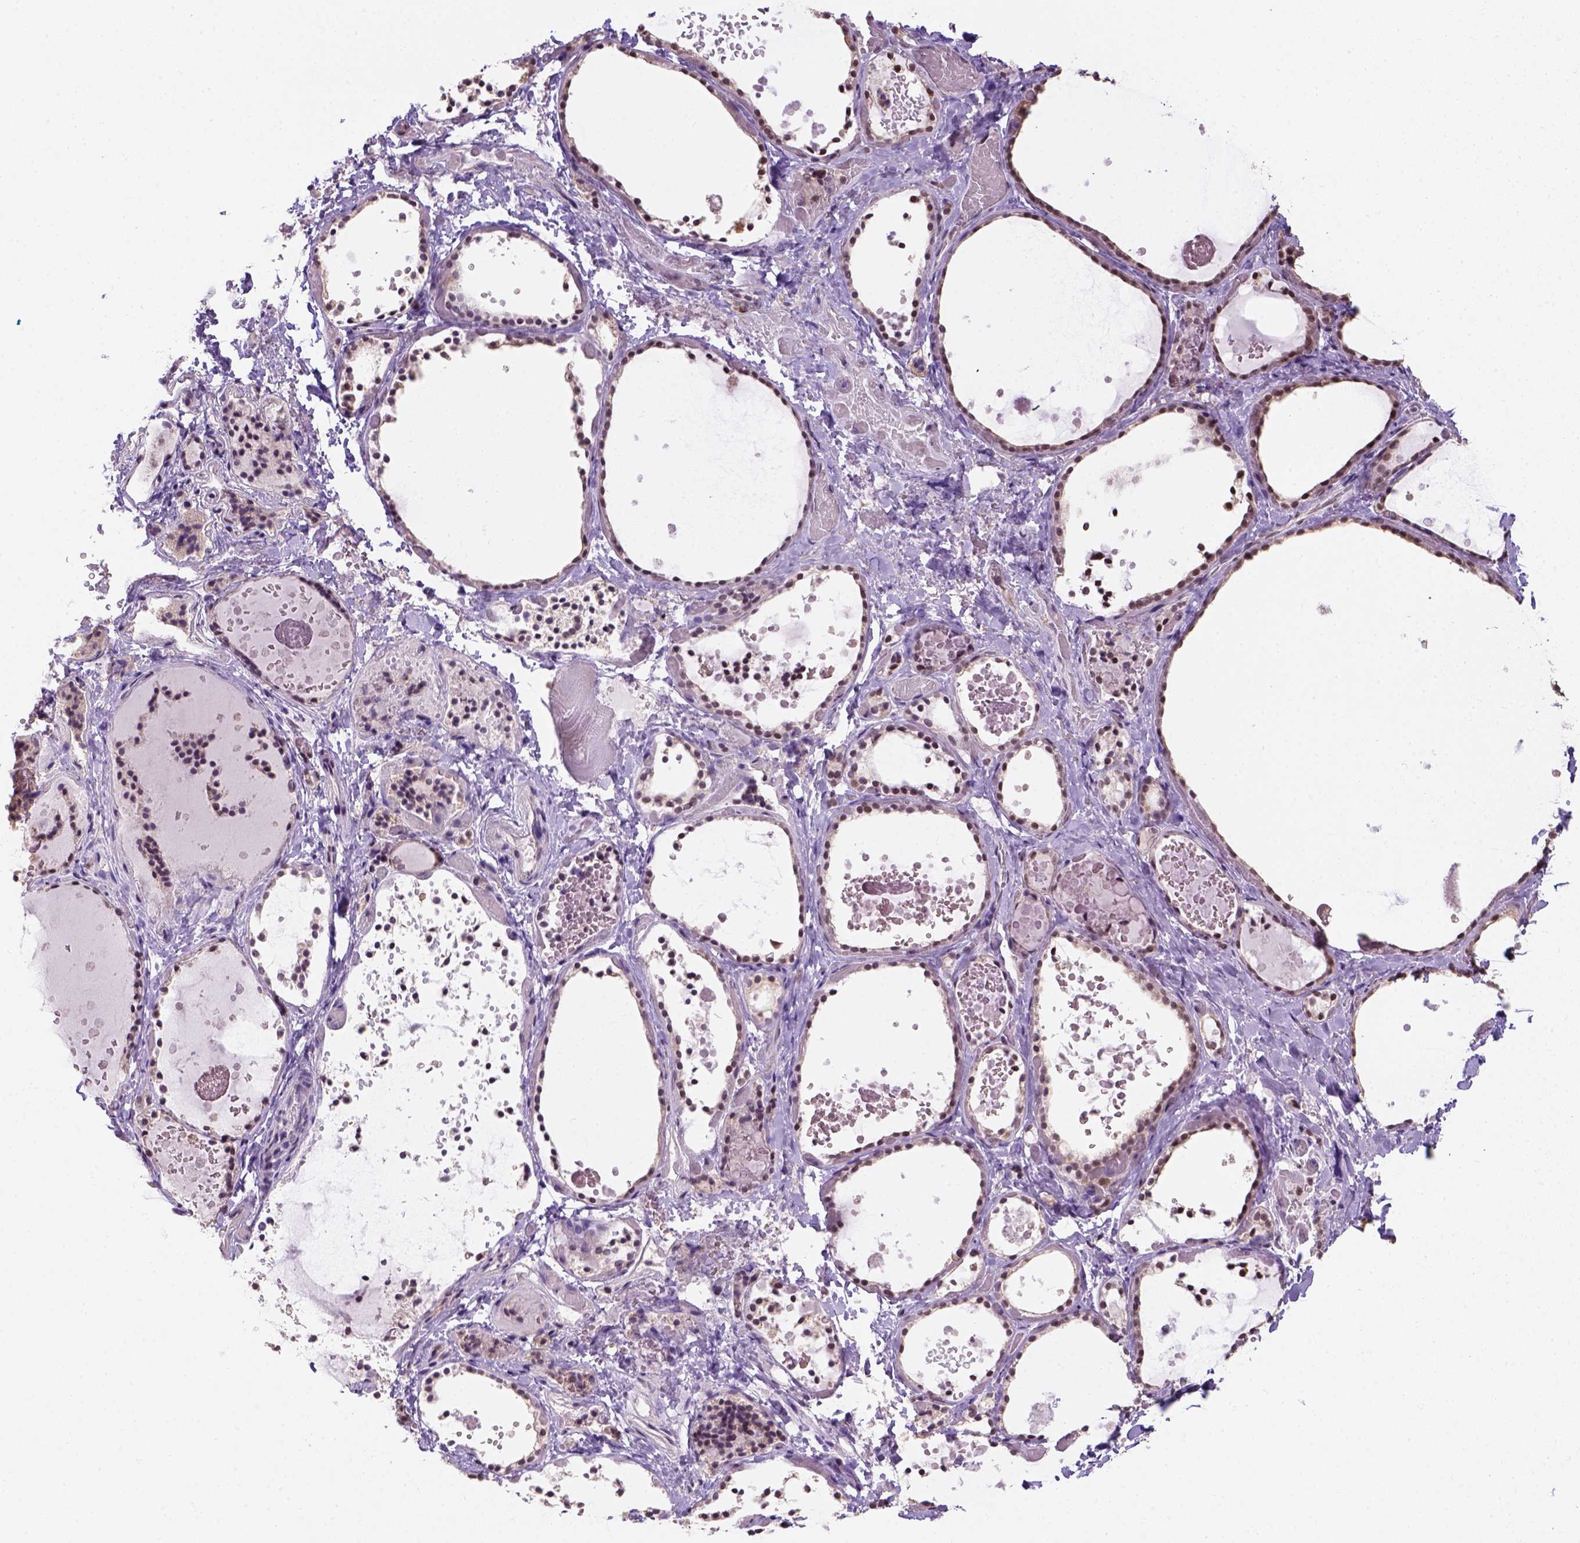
{"staining": {"intensity": "strong", "quantity": ">75%", "location": "nuclear"}, "tissue": "thyroid gland", "cell_type": "Glandular cells", "image_type": "normal", "snomed": [{"axis": "morphology", "description": "Normal tissue, NOS"}, {"axis": "topography", "description": "Thyroid gland"}], "caption": "This is a micrograph of immunohistochemistry staining of benign thyroid gland, which shows strong positivity in the nuclear of glandular cells.", "gene": "DDX50", "patient": {"sex": "female", "age": 56}}